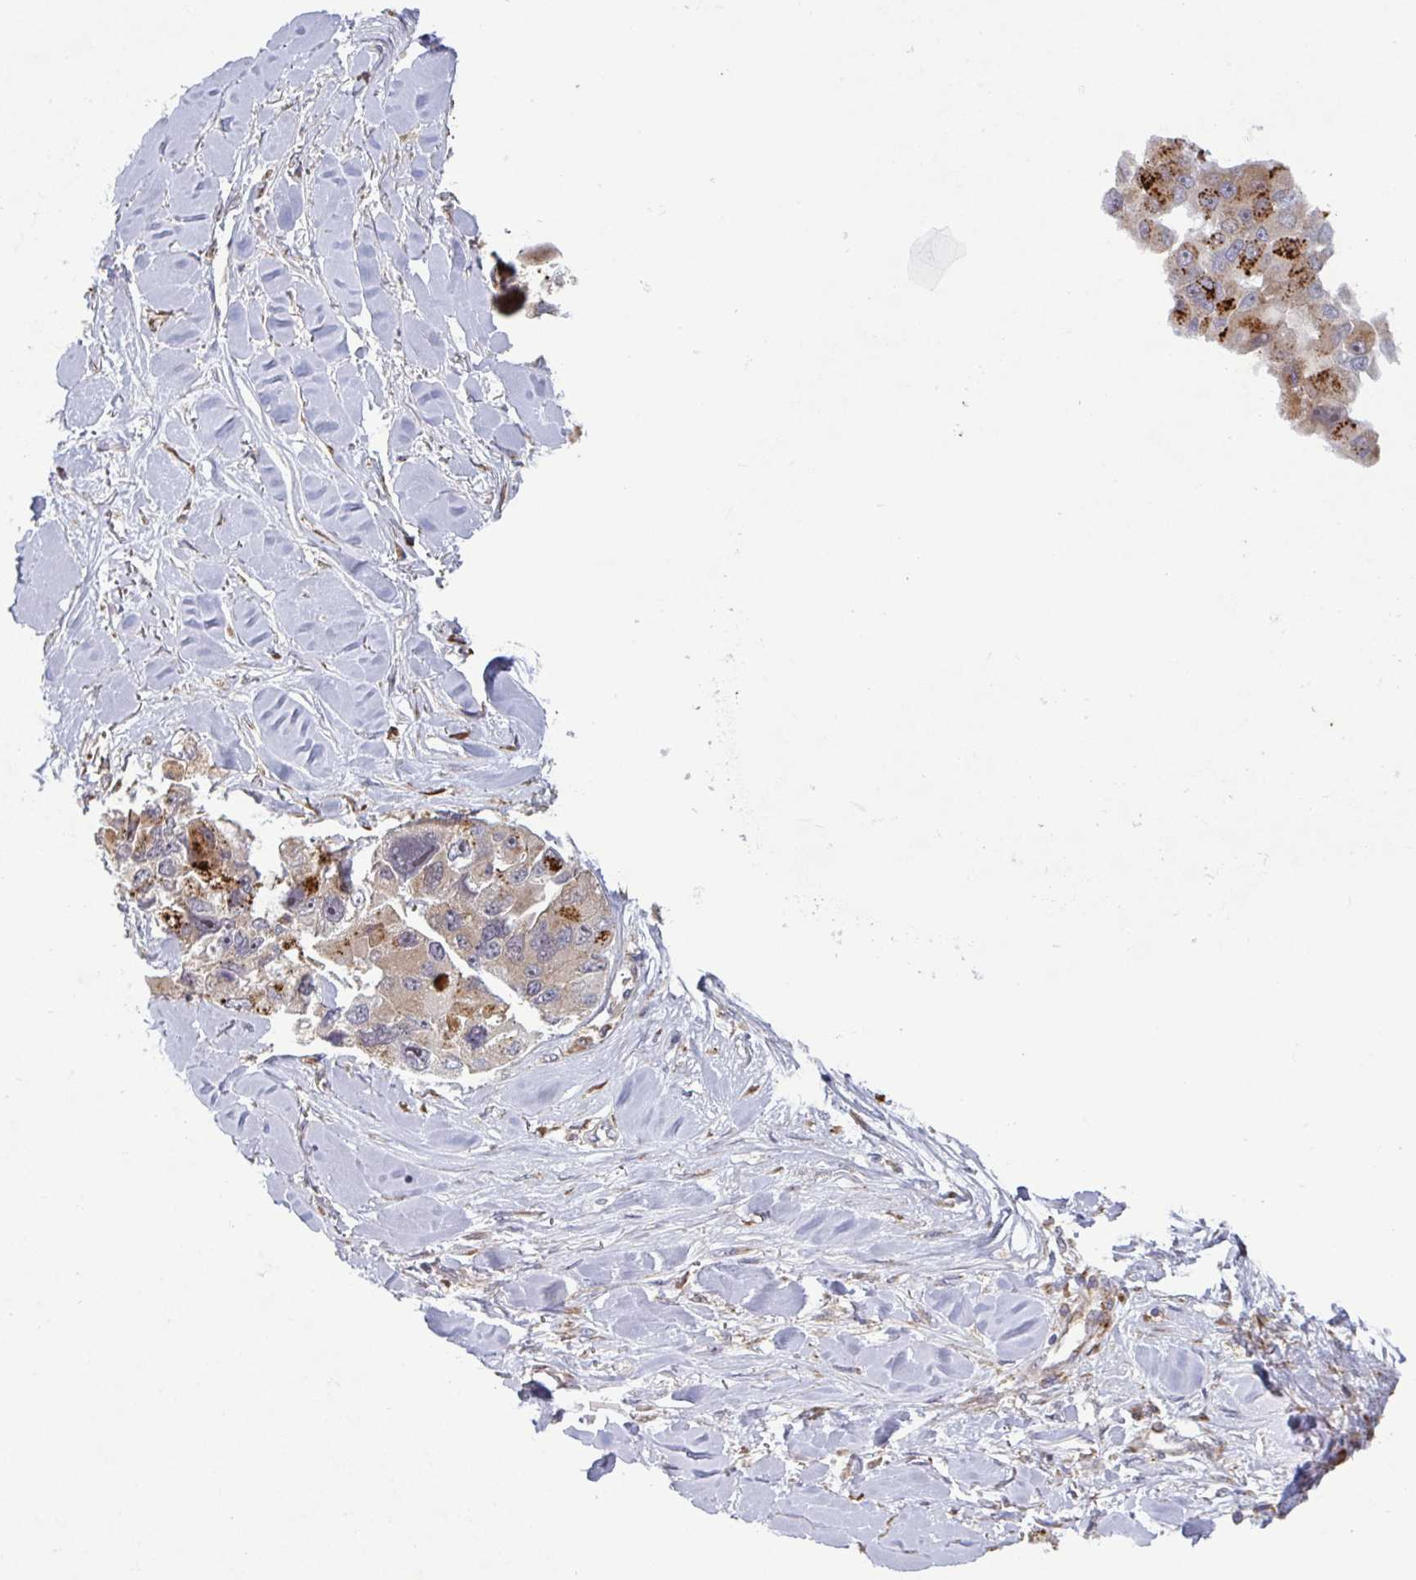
{"staining": {"intensity": "strong", "quantity": "<25%", "location": "cytoplasmic/membranous"}, "tissue": "lung cancer", "cell_type": "Tumor cells", "image_type": "cancer", "snomed": [{"axis": "morphology", "description": "Adenocarcinoma, NOS"}, {"axis": "topography", "description": "Lung"}], "caption": "This photomicrograph exhibits IHC staining of human lung cancer (adenocarcinoma), with medium strong cytoplasmic/membranous positivity in about <25% of tumor cells.", "gene": "RIT1", "patient": {"sex": "female", "age": 54}}